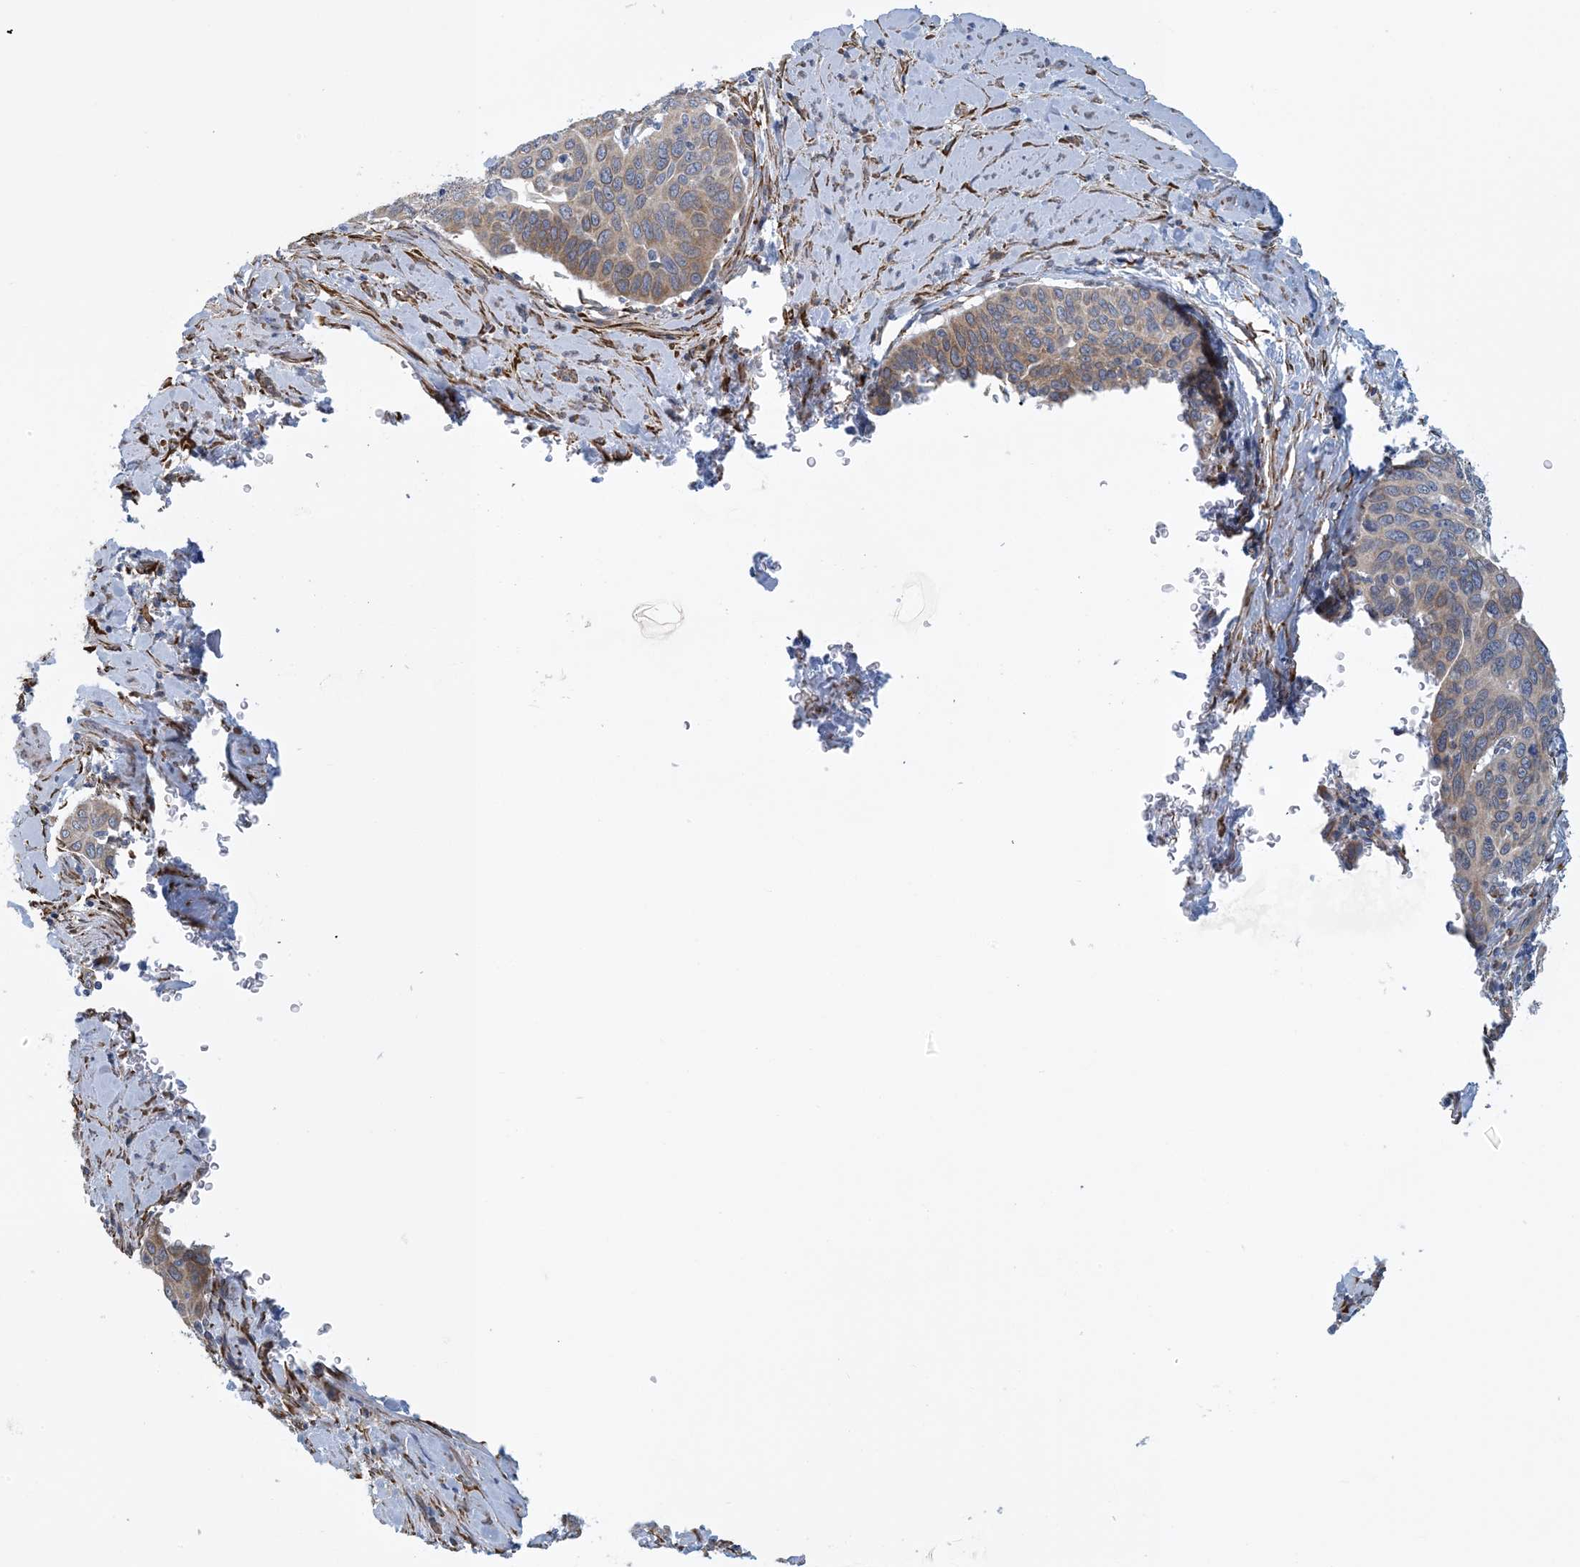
{"staining": {"intensity": "weak", "quantity": "25%-75%", "location": "cytoplasmic/membranous"}, "tissue": "cervical cancer", "cell_type": "Tumor cells", "image_type": "cancer", "snomed": [{"axis": "morphology", "description": "Squamous cell carcinoma, NOS"}, {"axis": "topography", "description": "Cervix"}], "caption": "Brown immunohistochemical staining in cervical squamous cell carcinoma reveals weak cytoplasmic/membranous expression in approximately 25%-75% of tumor cells.", "gene": "CCDC14", "patient": {"sex": "female", "age": 60}}